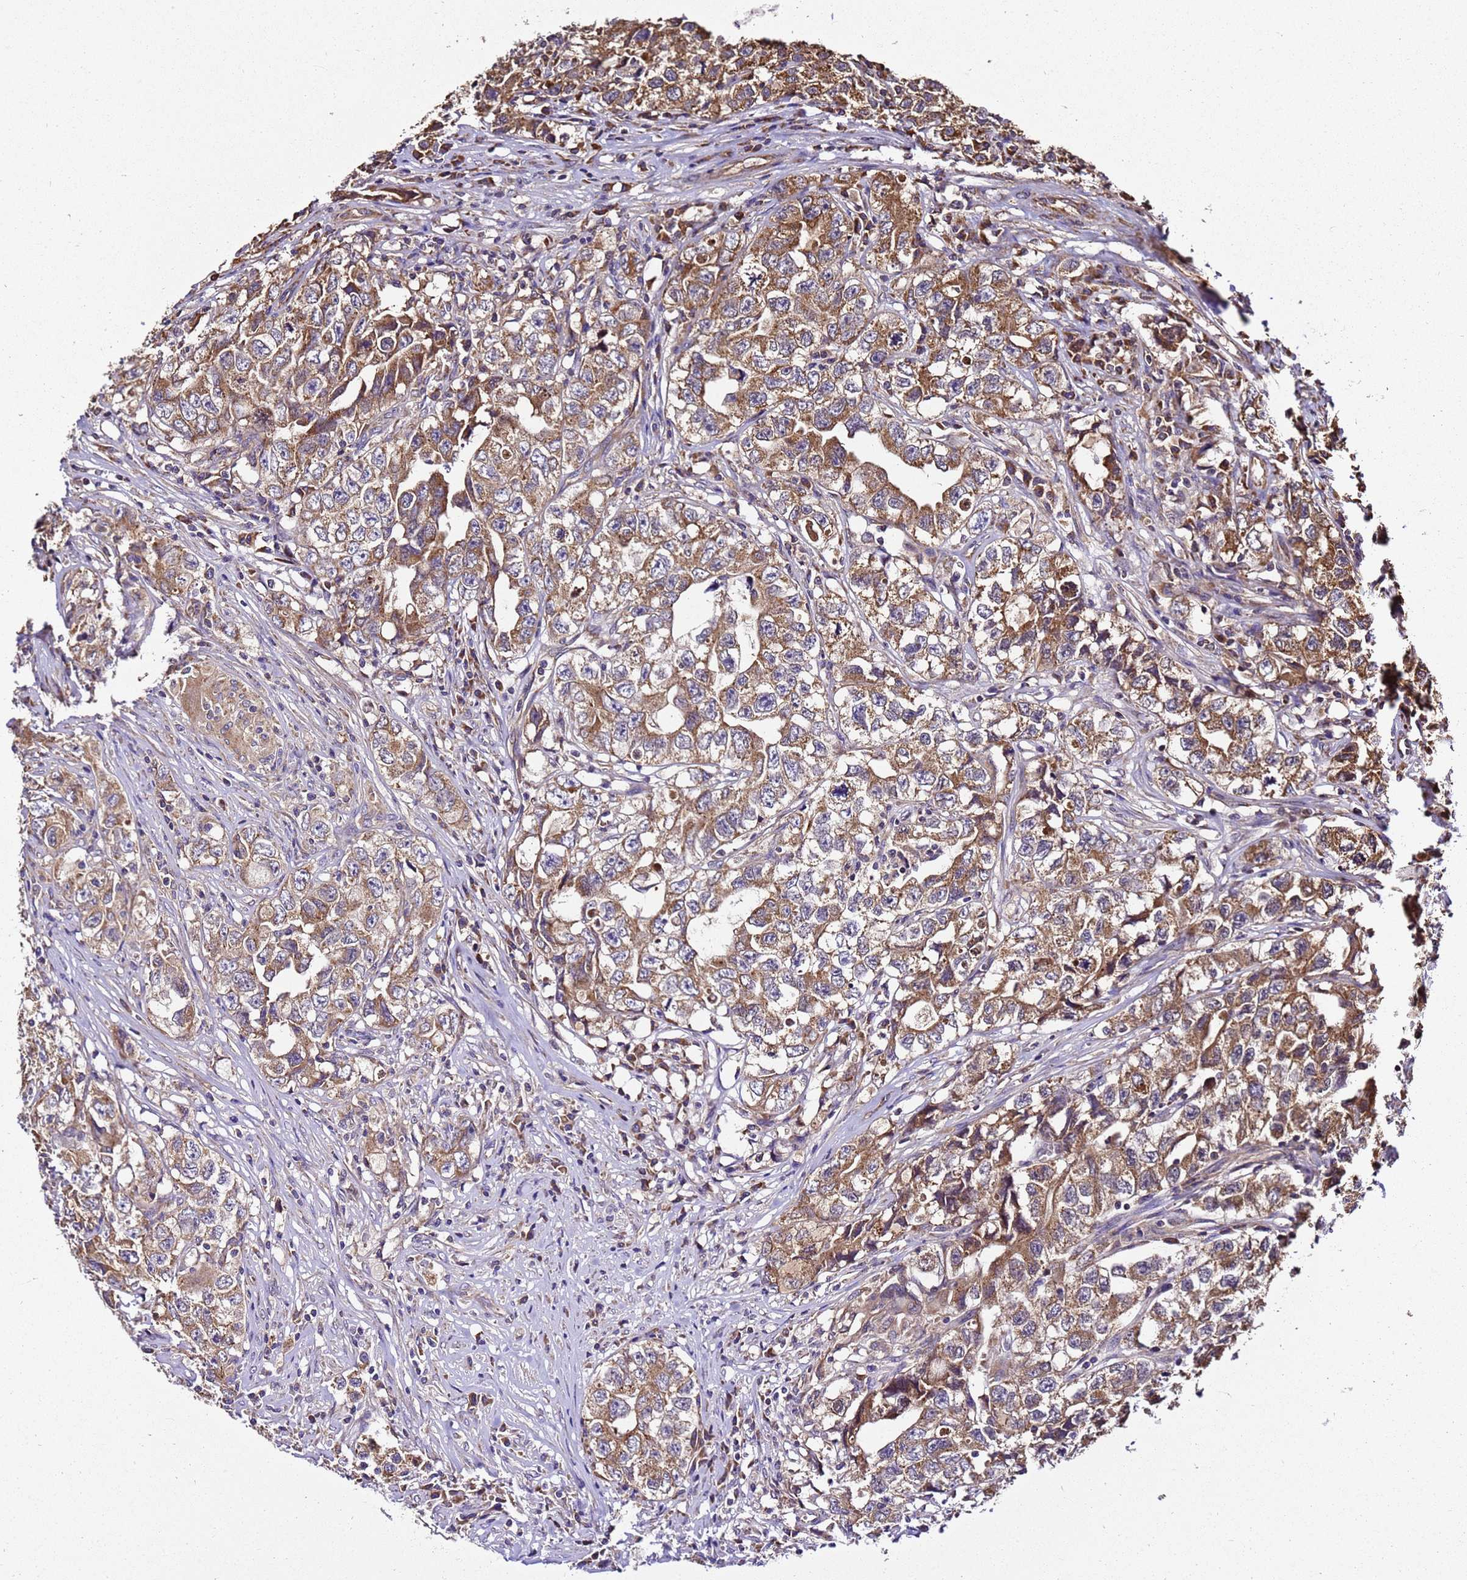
{"staining": {"intensity": "strong", "quantity": ">75%", "location": "cytoplasmic/membranous"}, "tissue": "testis cancer", "cell_type": "Tumor cells", "image_type": "cancer", "snomed": [{"axis": "morphology", "description": "Seminoma, NOS"}, {"axis": "morphology", "description": "Carcinoma, Embryonal, NOS"}, {"axis": "topography", "description": "Testis"}], "caption": "A brown stain labels strong cytoplasmic/membranous positivity of a protein in seminoma (testis) tumor cells.", "gene": "LRRIQ1", "patient": {"sex": "male", "age": 43}}